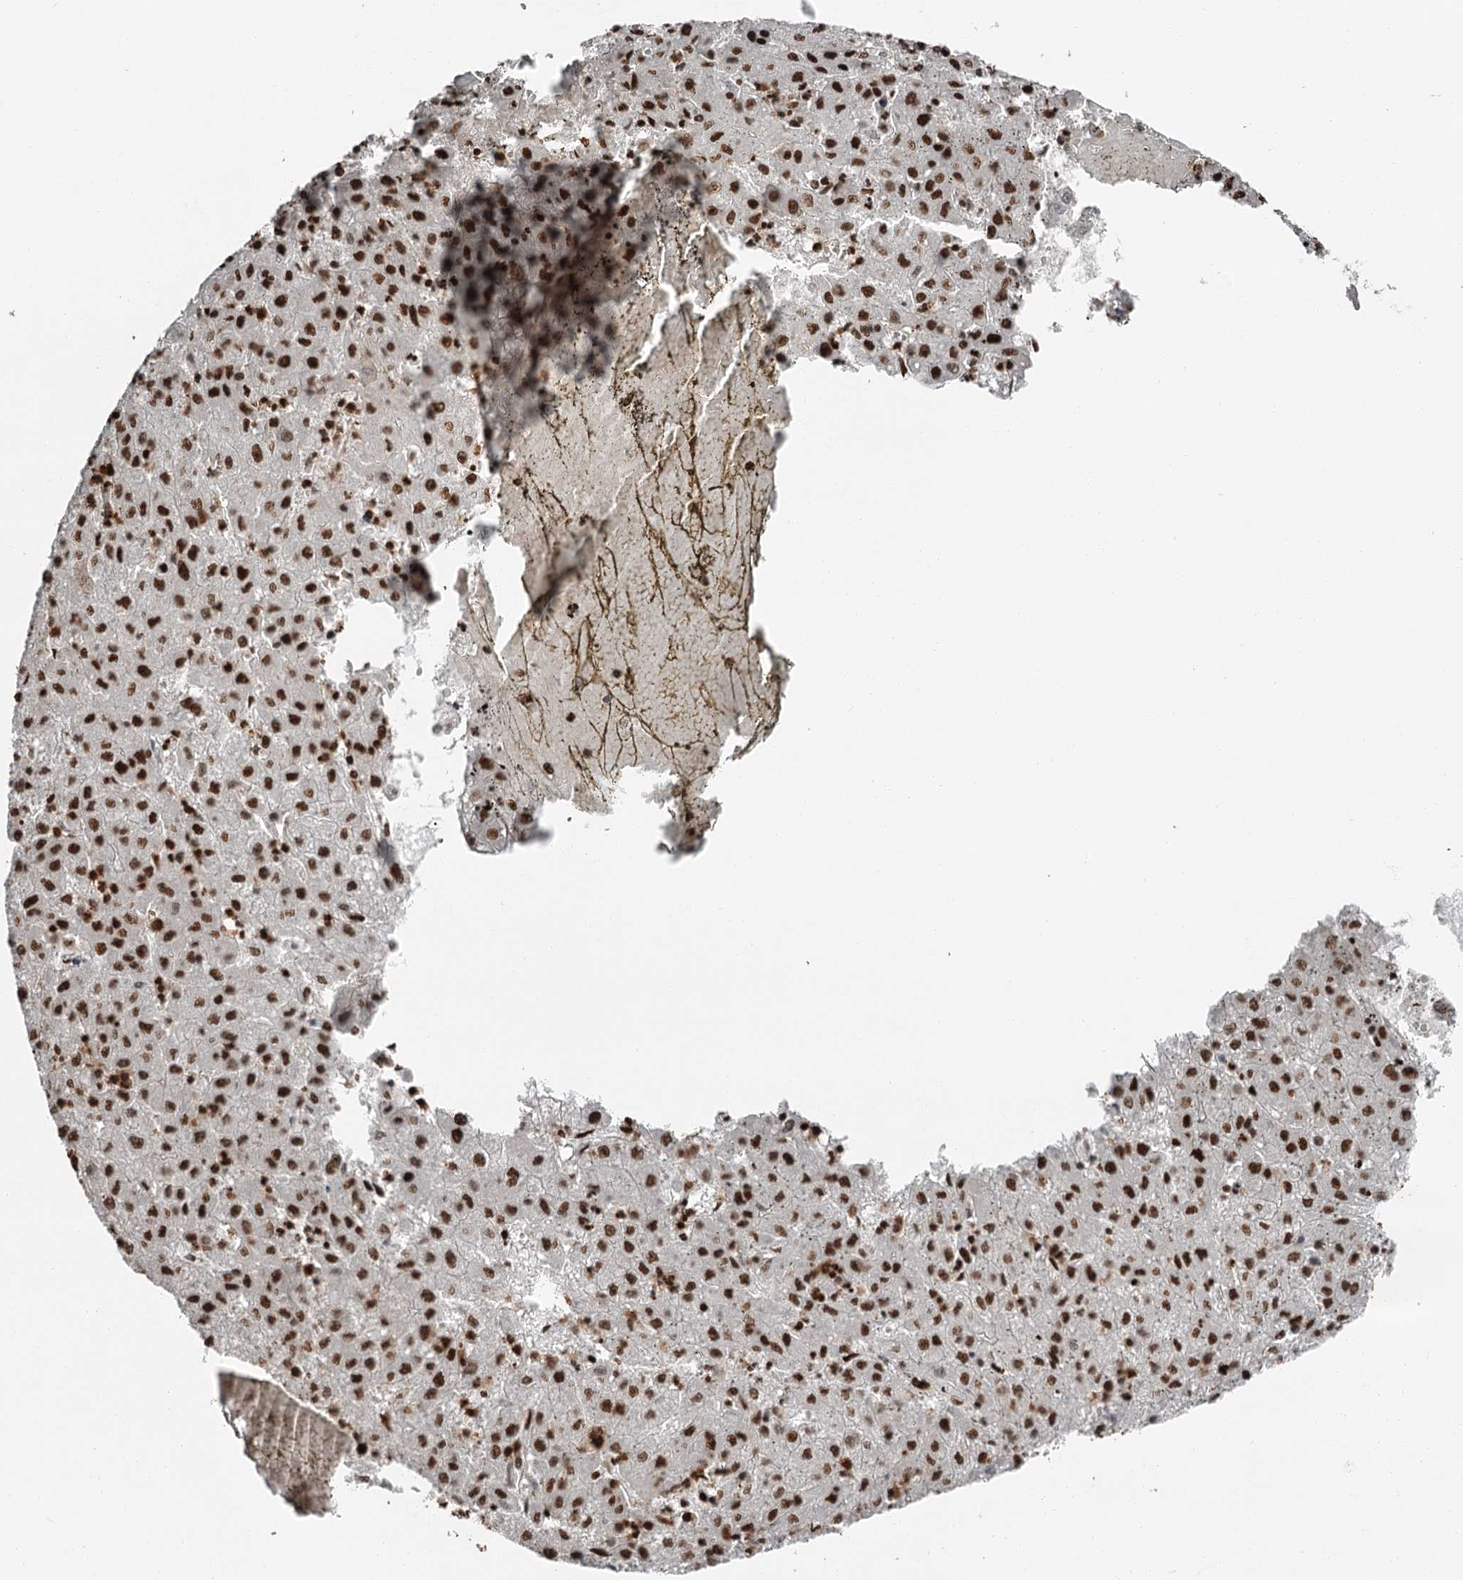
{"staining": {"intensity": "strong", "quantity": ">75%", "location": "nuclear"}, "tissue": "liver cancer", "cell_type": "Tumor cells", "image_type": "cancer", "snomed": [{"axis": "morphology", "description": "Carcinoma, Hepatocellular, NOS"}, {"axis": "topography", "description": "Liver"}], "caption": "Human hepatocellular carcinoma (liver) stained with a brown dye demonstrates strong nuclear positive positivity in approximately >75% of tumor cells.", "gene": "RBBP7", "patient": {"sex": "male", "age": 72}}